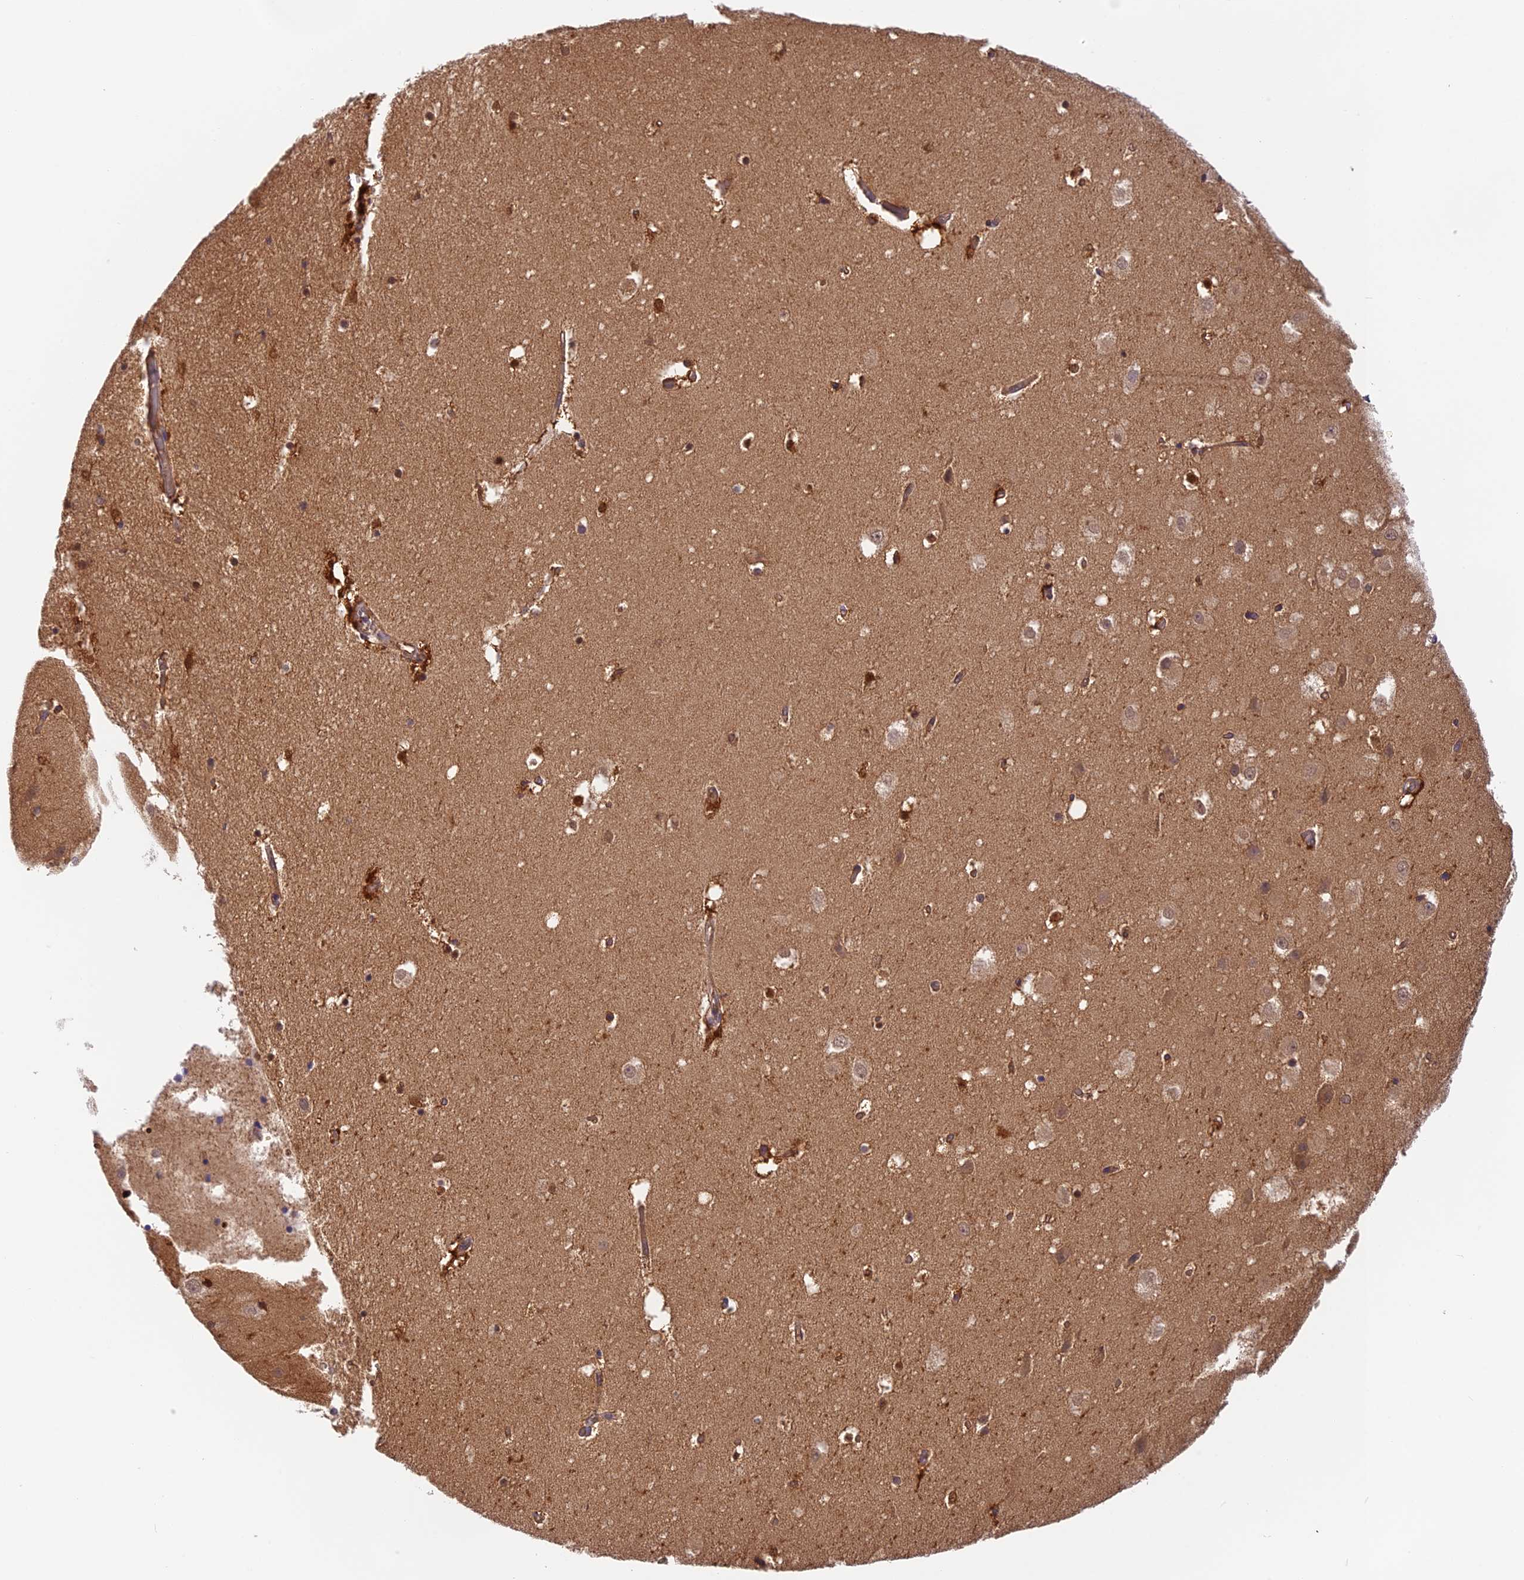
{"staining": {"intensity": "moderate", "quantity": "<25%", "location": "cytoplasmic/membranous"}, "tissue": "hippocampus", "cell_type": "Glial cells", "image_type": "normal", "snomed": [{"axis": "morphology", "description": "Normal tissue, NOS"}, {"axis": "topography", "description": "Hippocampus"}], "caption": "Moderate cytoplasmic/membranous staining is appreciated in approximately <25% of glial cells in normal hippocampus.", "gene": "HDHD2", "patient": {"sex": "female", "age": 52}}